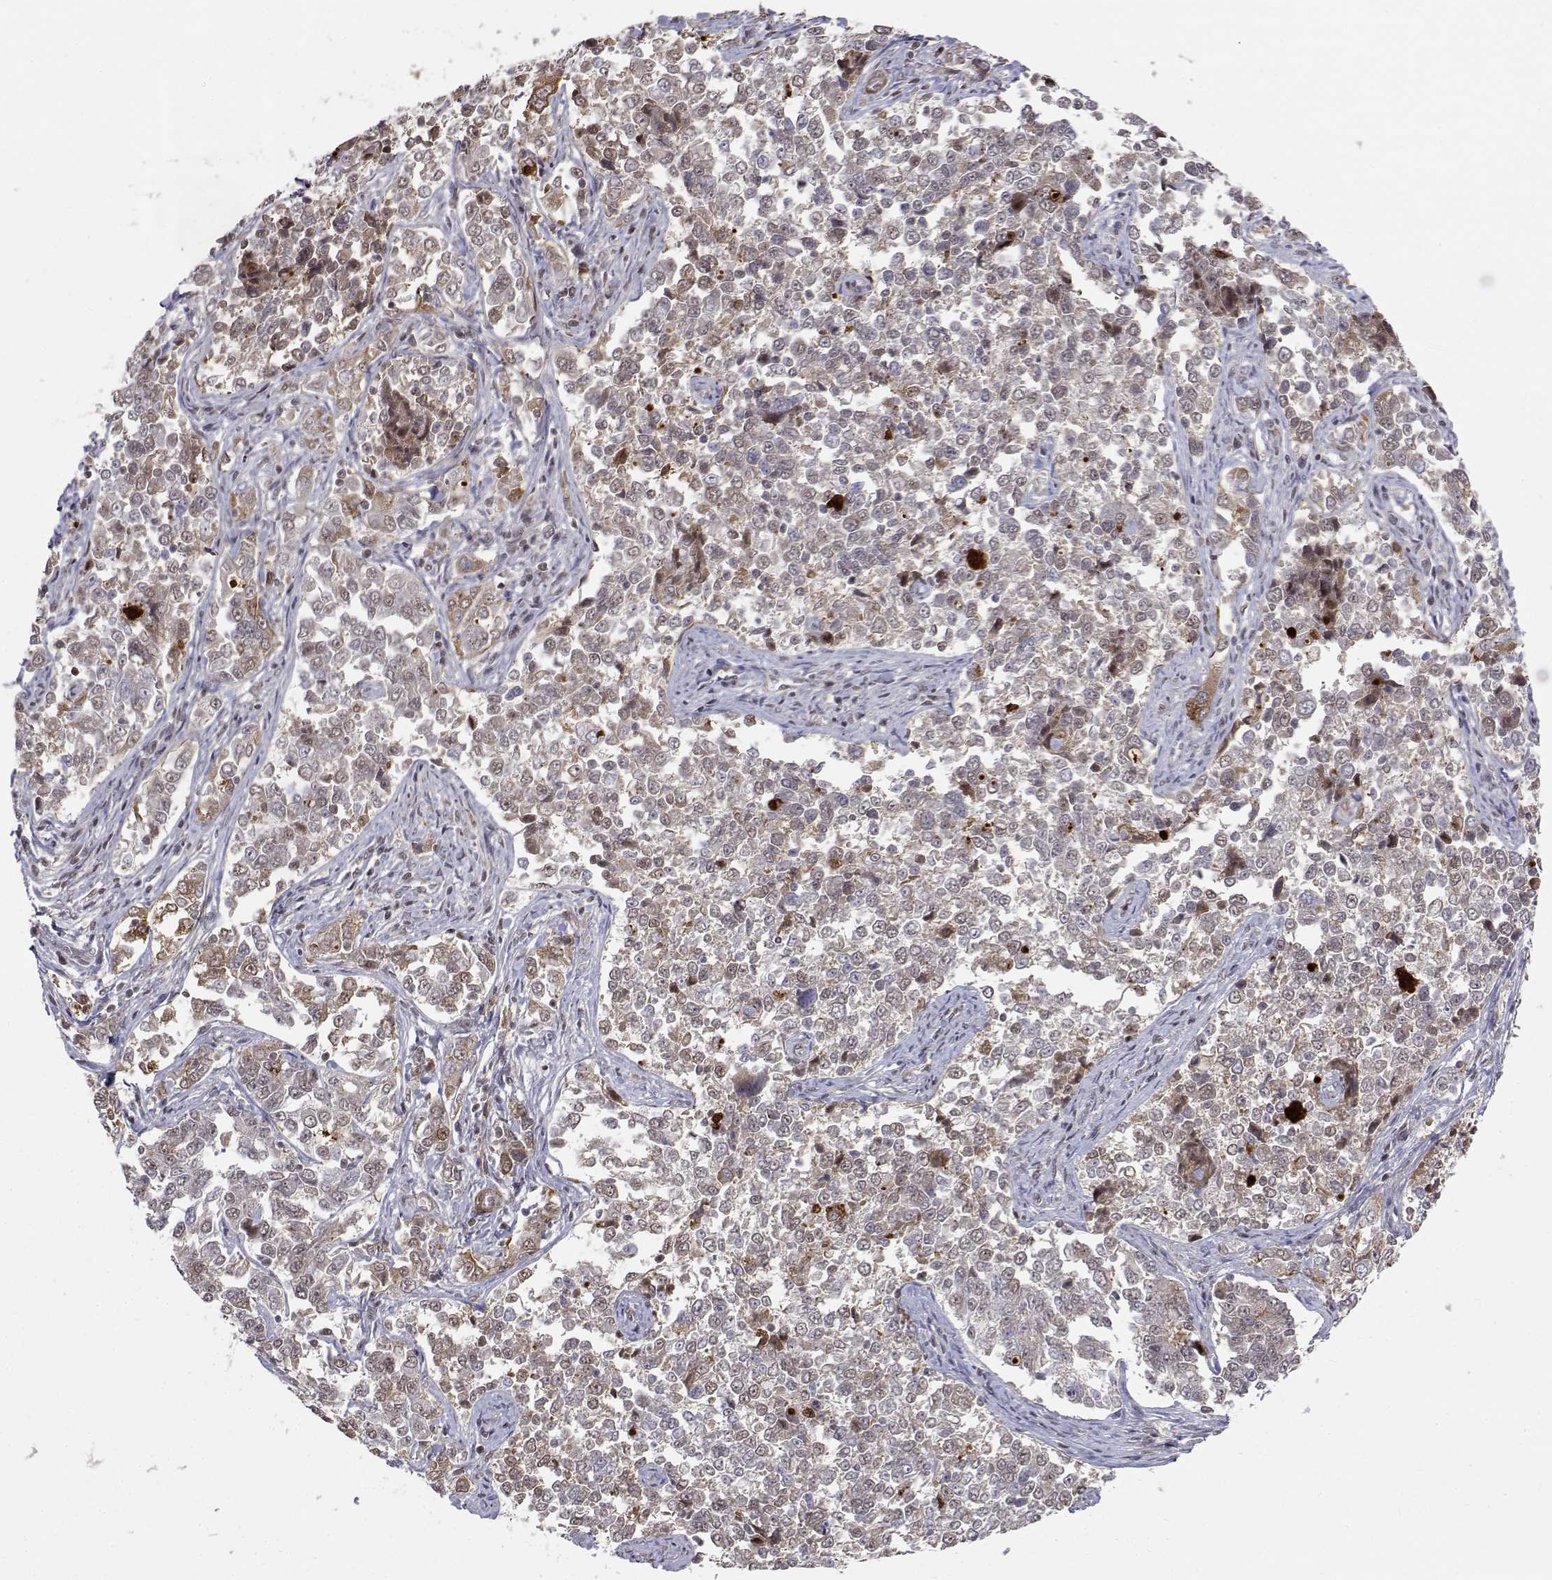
{"staining": {"intensity": "weak", "quantity": "<25%", "location": "cytoplasmic/membranous,nuclear"}, "tissue": "endometrial cancer", "cell_type": "Tumor cells", "image_type": "cancer", "snomed": [{"axis": "morphology", "description": "Adenocarcinoma, NOS"}, {"axis": "topography", "description": "Endometrium"}], "caption": "Image shows no significant protein staining in tumor cells of endometrial cancer. (Stains: DAB (3,3'-diaminobenzidine) IHC with hematoxylin counter stain, Microscopy: brightfield microscopy at high magnification).", "gene": "ITGA7", "patient": {"sex": "female", "age": 43}}